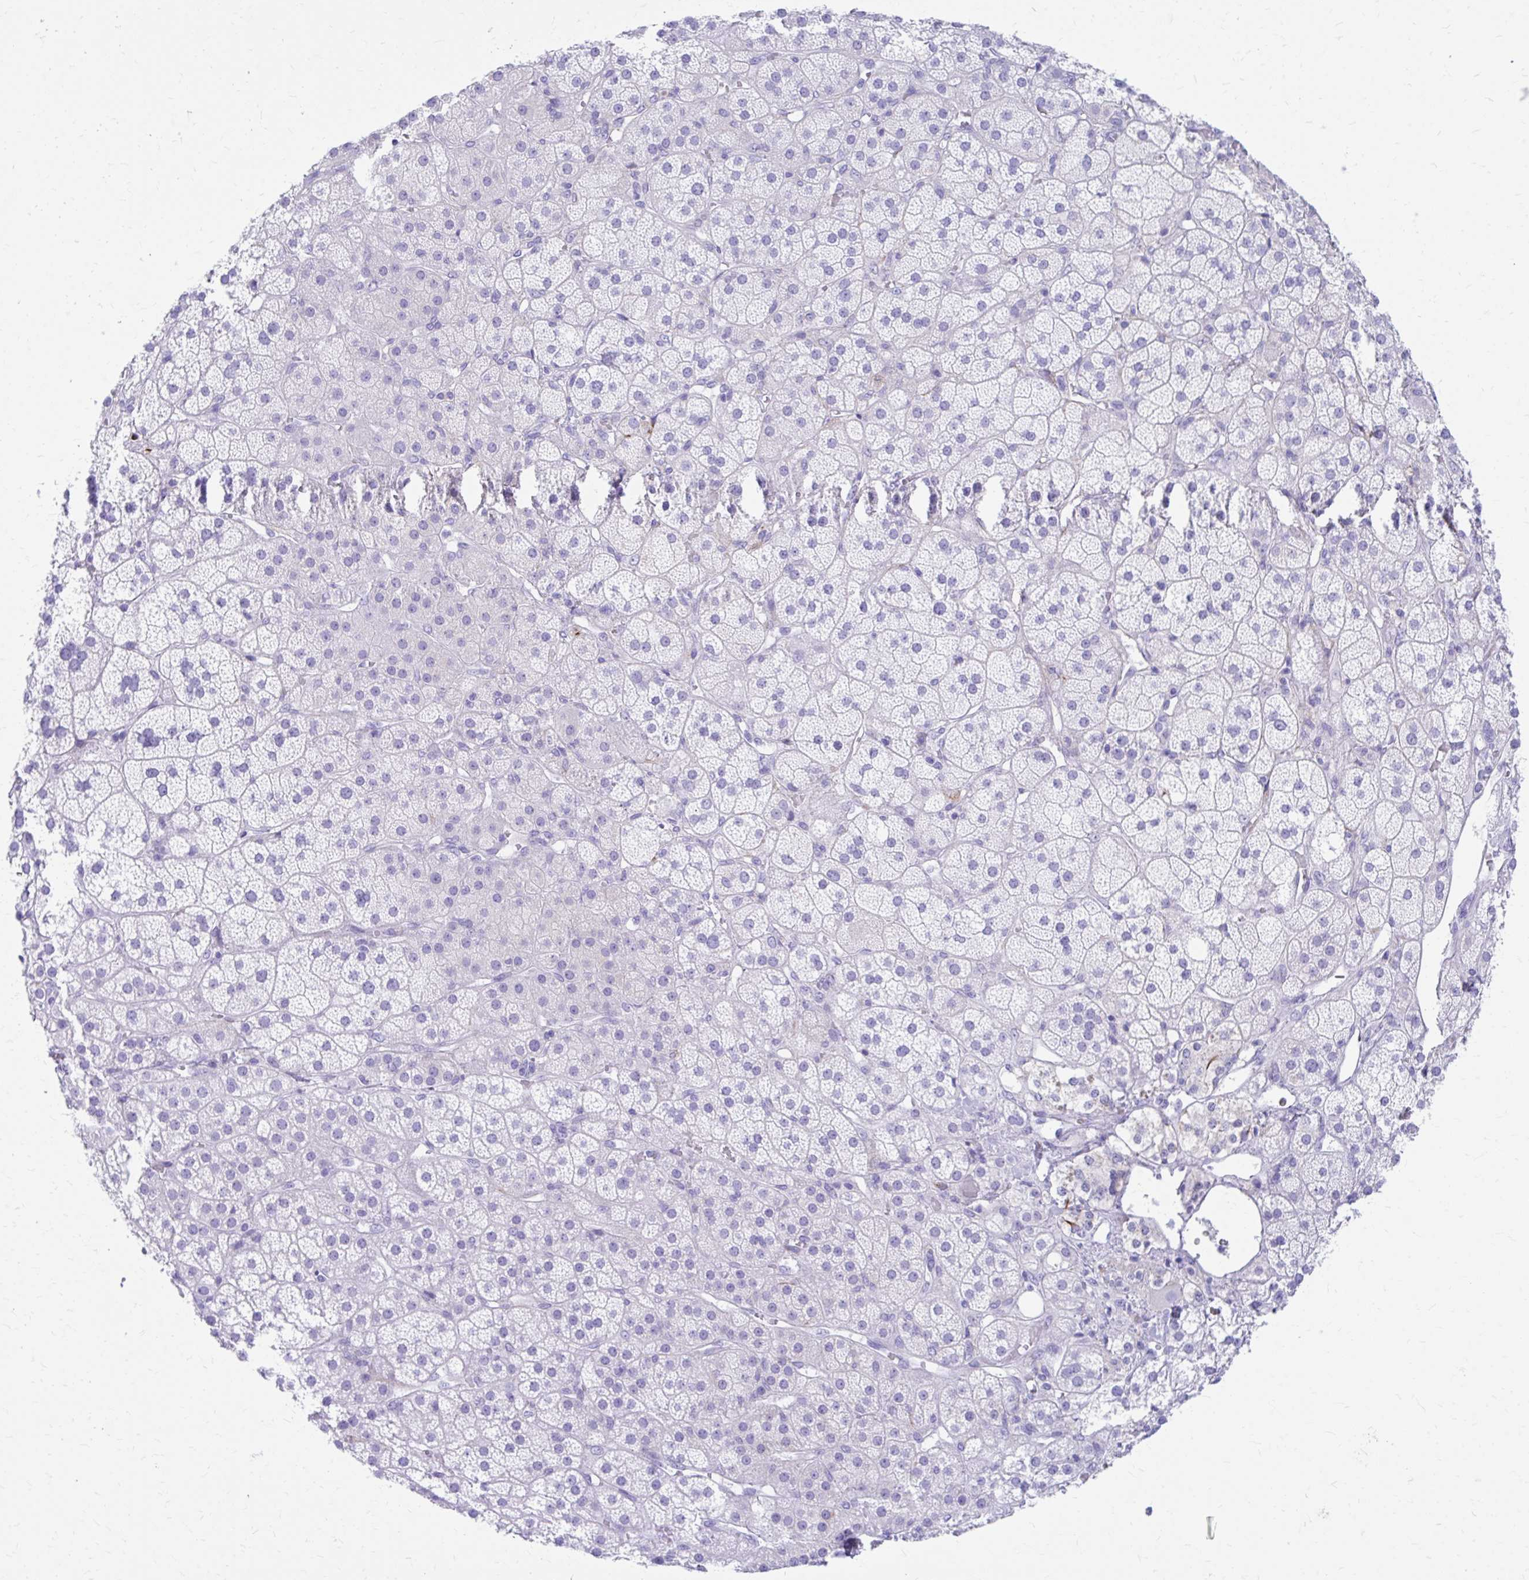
{"staining": {"intensity": "negative", "quantity": "none", "location": "none"}, "tissue": "adrenal gland", "cell_type": "Glandular cells", "image_type": "normal", "snomed": [{"axis": "morphology", "description": "Normal tissue, NOS"}, {"axis": "topography", "description": "Adrenal gland"}], "caption": "Protein analysis of unremarkable adrenal gland exhibits no significant expression in glandular cells.", "gene": "ZNF699", "patient": {"sex": "male", "age": 57}}